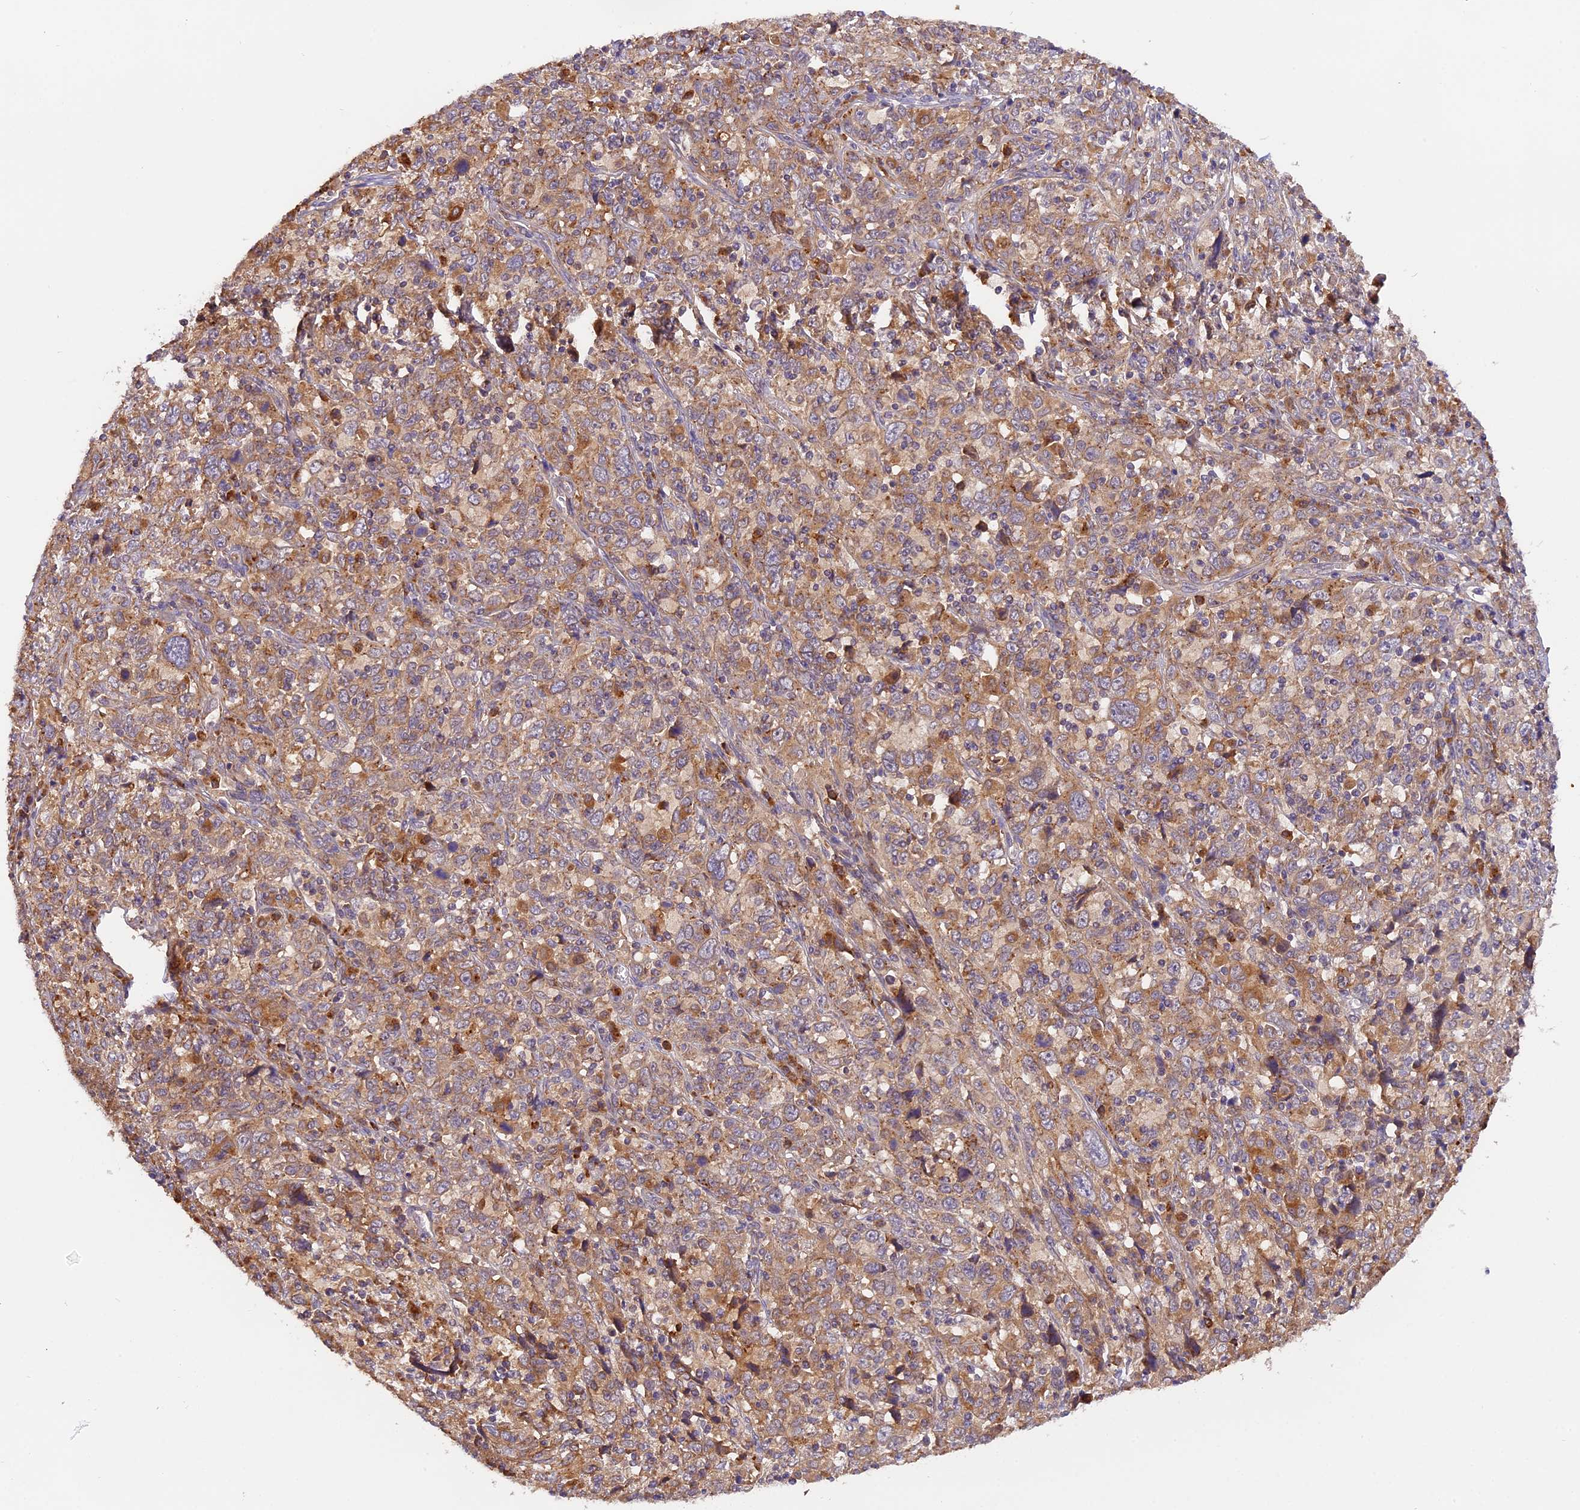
{"staining": {"intensity": "moderate", "quantity": ">75%", "location": "cytoplasmic/membranous"}, "tissue": "cervical cancer", "cell_type": "Tumor cells", "image_type": "cancer", "snomed": [{"axis": "morphology", "description": "Squamous cell carcinoma, NOS"}, {"axis": "topography", "description": "Cervix"}], "caption": "Immunohistochemistry photomicrograph of neoplastic tissue: human cervical cancer stained using immunohistochemistry shows medium levels of moderate protein expression localized specifically in the cytoplasmic/membranous of tumor cells, appearing as a cytoplasmic/membranous brown color.", "gene": "COPE", "patient": {"sex": "female", "age": 46}}